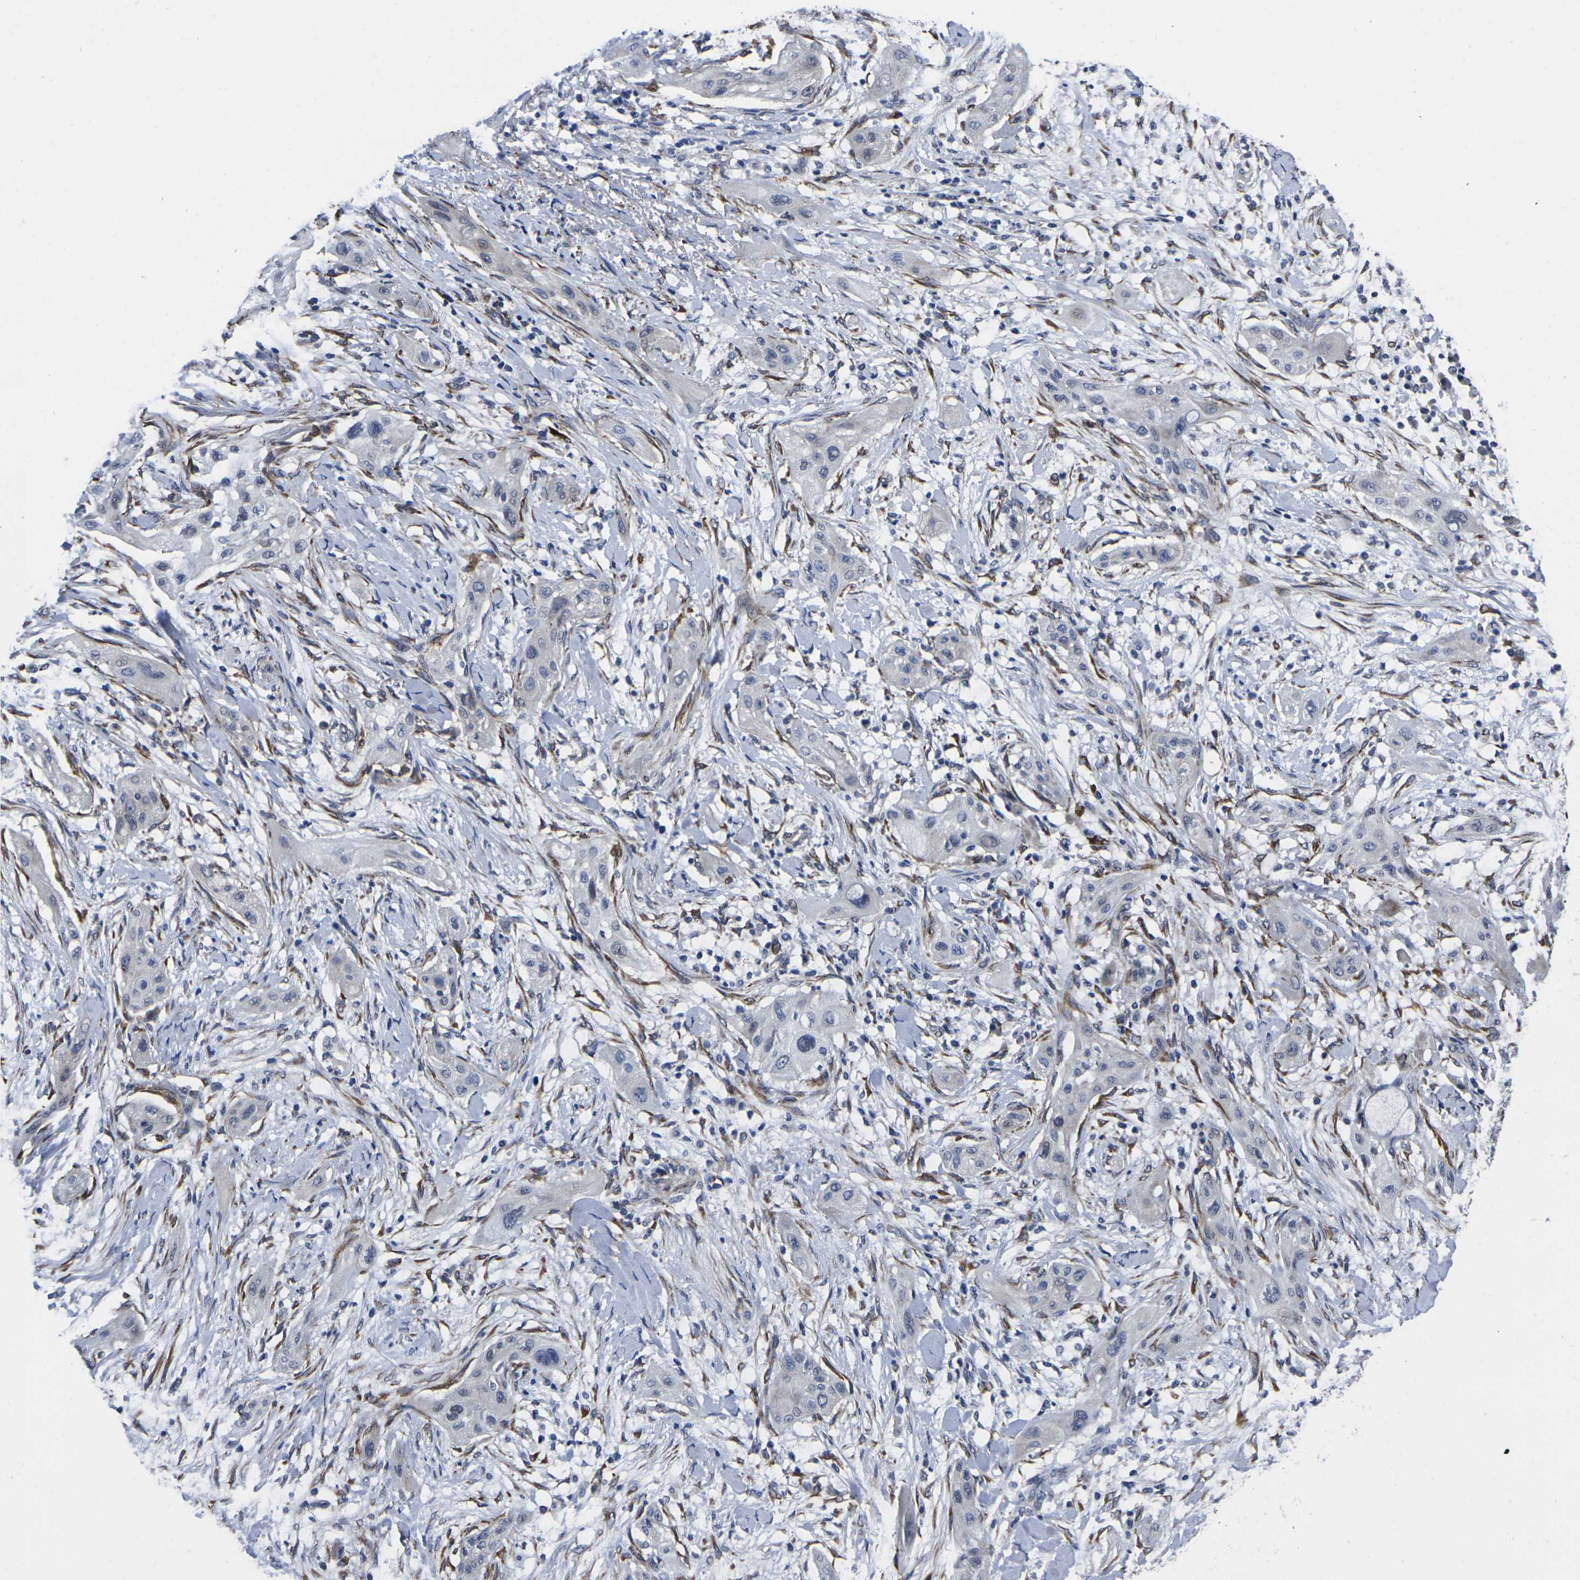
{"staining": {"intensity": "moderate", "quantity": "<25%", "location": "cytoplasmic/membranous"}, "tissue": "lung cancer", "cell_type": "Tumor cells", "image_type": "cancer", "snomed": [{"axis": "morphology", "description": "Squamous cell carcinoma, NOS"}, {"axis": "topography", "description": "Lung"}], "caption": "This photomicrograph exhibits IHC staining of squamous cell carcinoma (lung), with low moderate cytoplasmic/membranous positivity in approximately <25% of tumor cells.", "gene": "CYP2C8", "patient": {"sex": "female", "age": 47}}